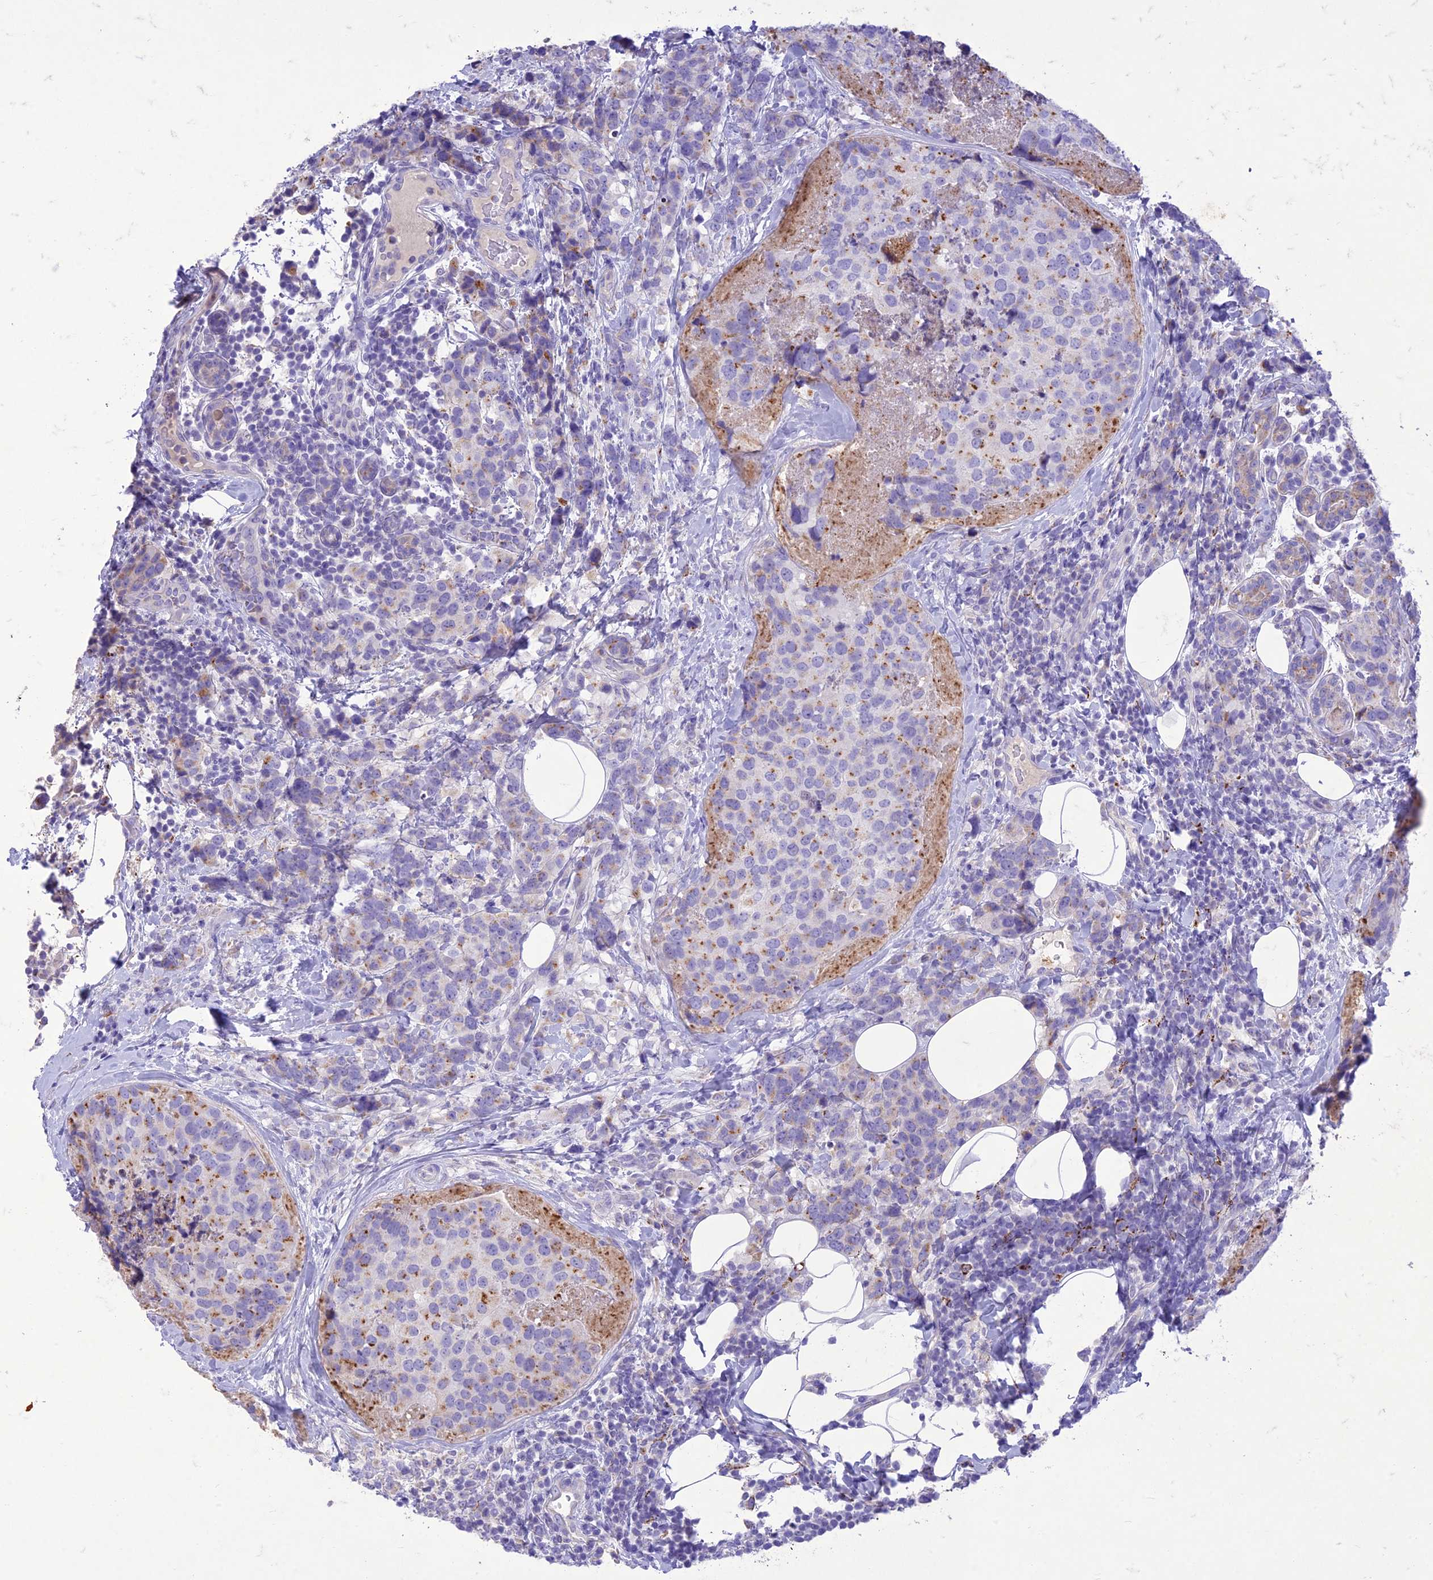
{"staining": {"intensity": "weak", "quantity": "25%-75%", "location": "cytoplasmic/membranous"}, "tissue": "breast cancer", "cell_type": "Tumor cells", "image_type": "cancer", "snomed": [{"axis": "morphology", "description": "Lobular carcinoma"}, {"axis": "topography", "description": "Breast"}], "caption": "IHC (DAB (3,3'-diaminobenzidine)) staining of human breast lobular carcinoma shows weak cytoplasmic/membranous protein staining in approximately 25%-75% of tumor cells. (Brightfield microscopy of DAB IHC at high magnification).", "gene": "SLC13A5", "patient": {"sex": "female", "age": 59}}